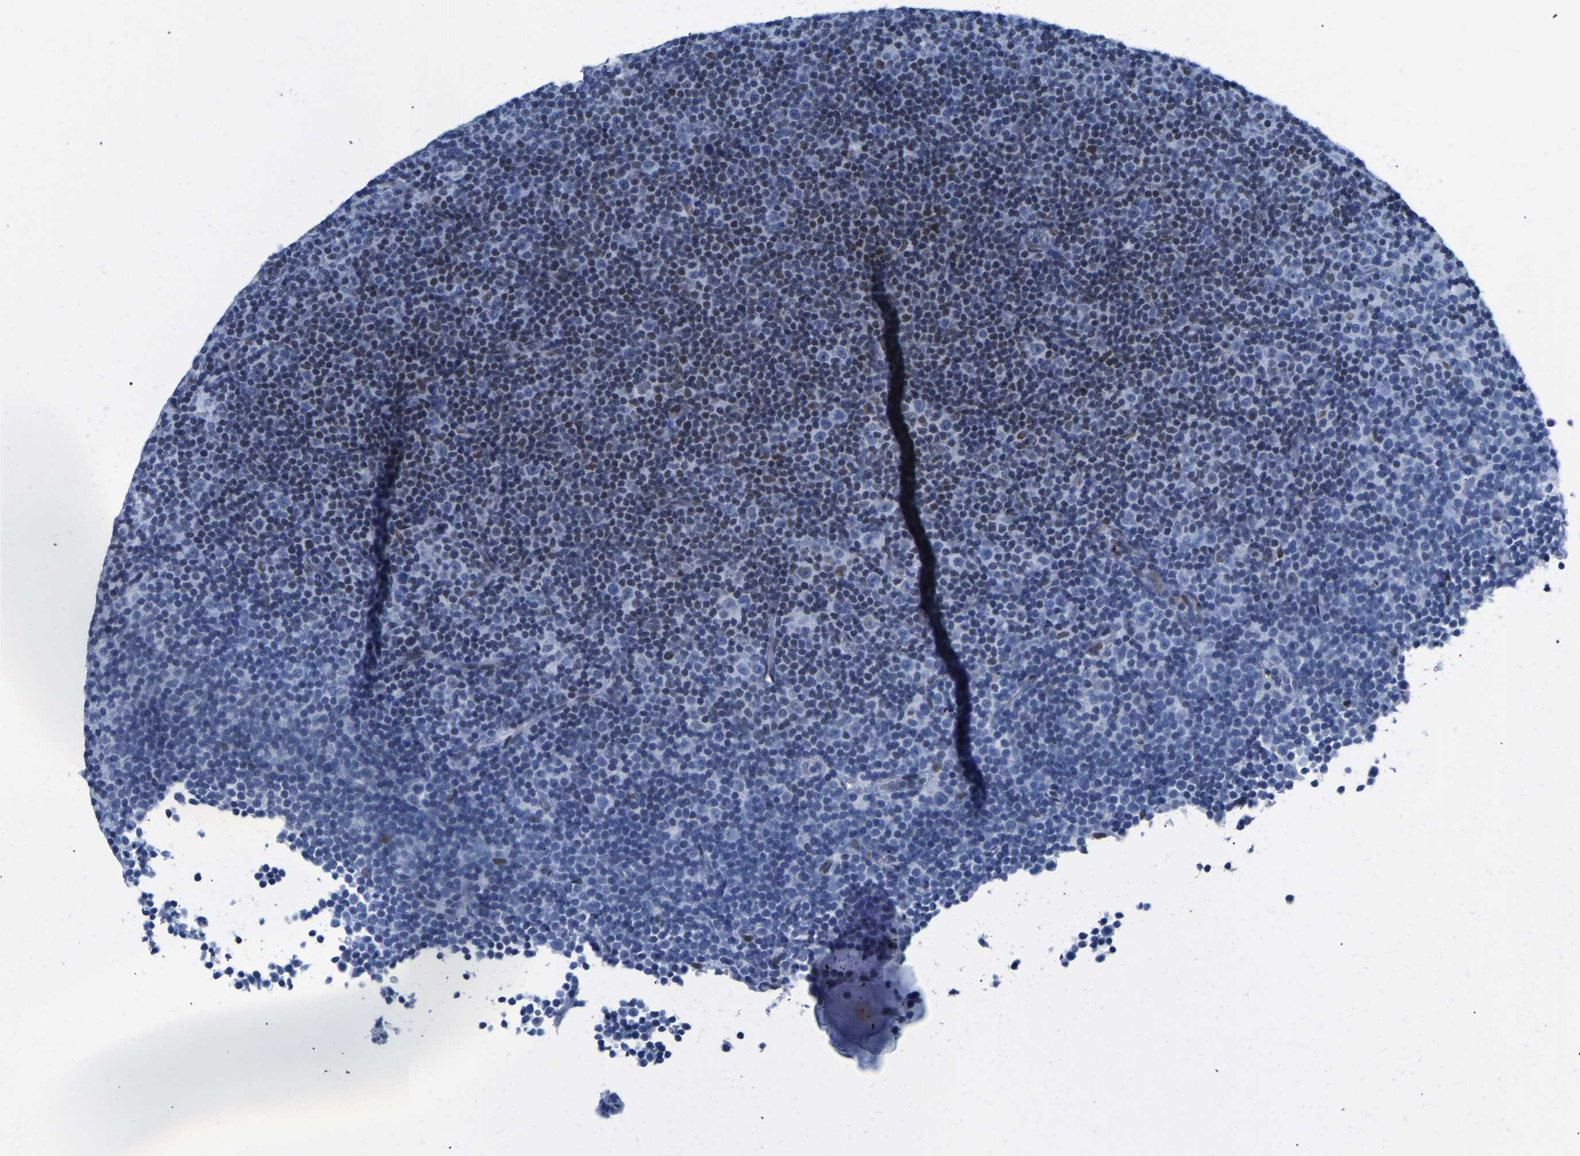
{"staining": {"intensity": "weak", "quantity": "<25%", "location": "nuclear"}, "tissue": "lymphoma", "cell_type": "Tumor cells", "image_type": "cancer", "snomed": [{"axis": "morphology", "description": "Malignant lymphoma, non-Hodgkin's type, Low grade"}, {"axis": "topography", "description": "Lymph node"}], "caption": "High magnification brightfield microscopy of lymphoma stained with DAB (3,3'-diaminobenzidine) (brown) and counterstained with hematoxylin (blue): tumor cells show no significant staining. (DAB (3,3'-diaminobenzidine) immunohistochemistry (IHC) visualized using brightfield microscopy, high magnification).", "gene": "UPK3A", "patient": {"sex": "female", "age": 67}}